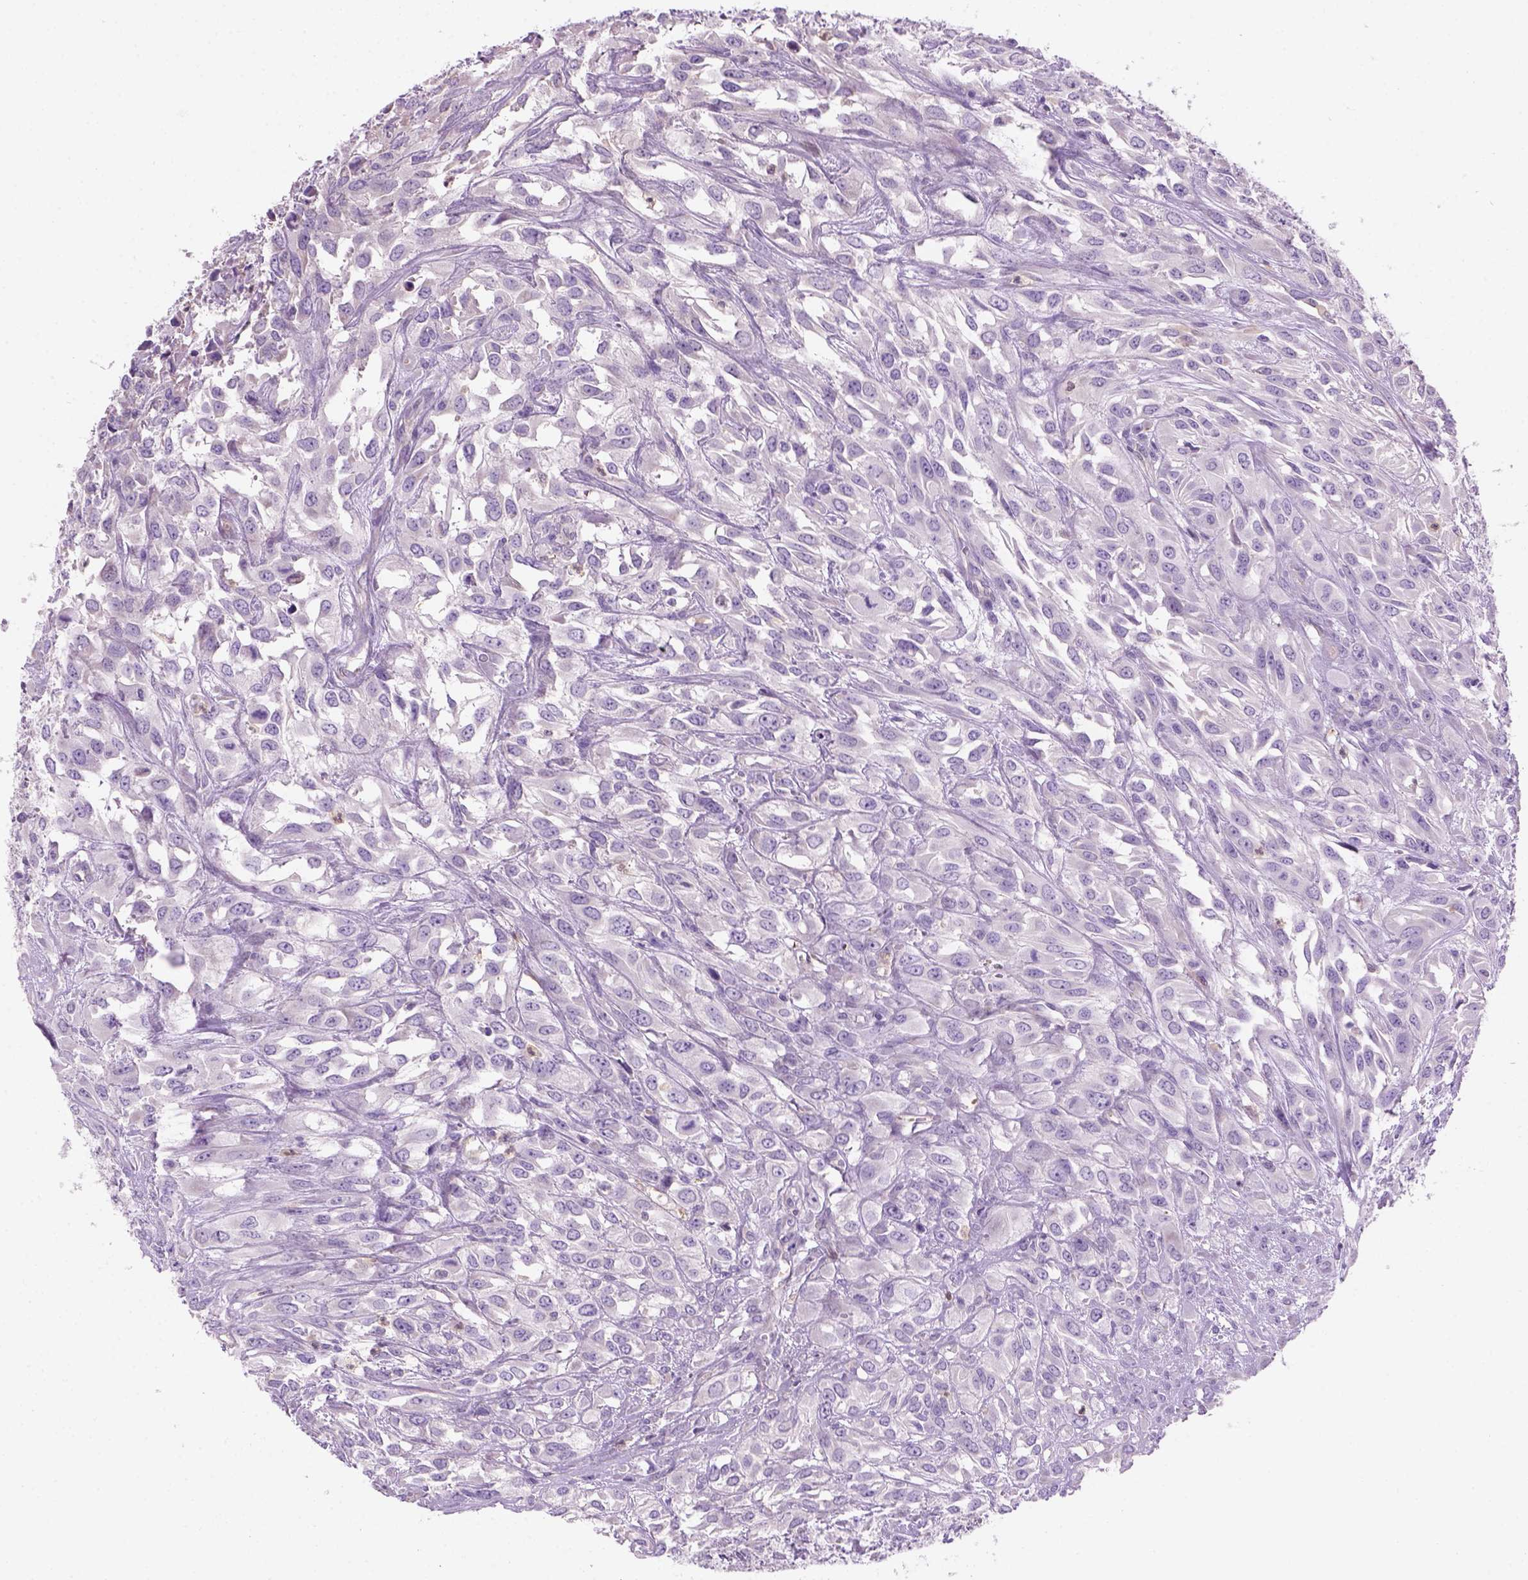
{"staining": {"intensity": "negative", "quantity": "none", "location": "none"}, "tissue": "urothelial cancer", "cell_type": "Tumor cells", "image_type": "cancer", "snomed": [{"axis": "morphology", "description": "Urothelial carcinoma, High grade"}, {"axis": "topography", "description": "Urinary bladder"}], "caption": "Human urothelial carcinoma (high-grade) stained for a protein using immunohistochemistry demonstrates no expression in tumor cells.", "gene": "CD84", "patient": {"sex": "male", "age": 67}}